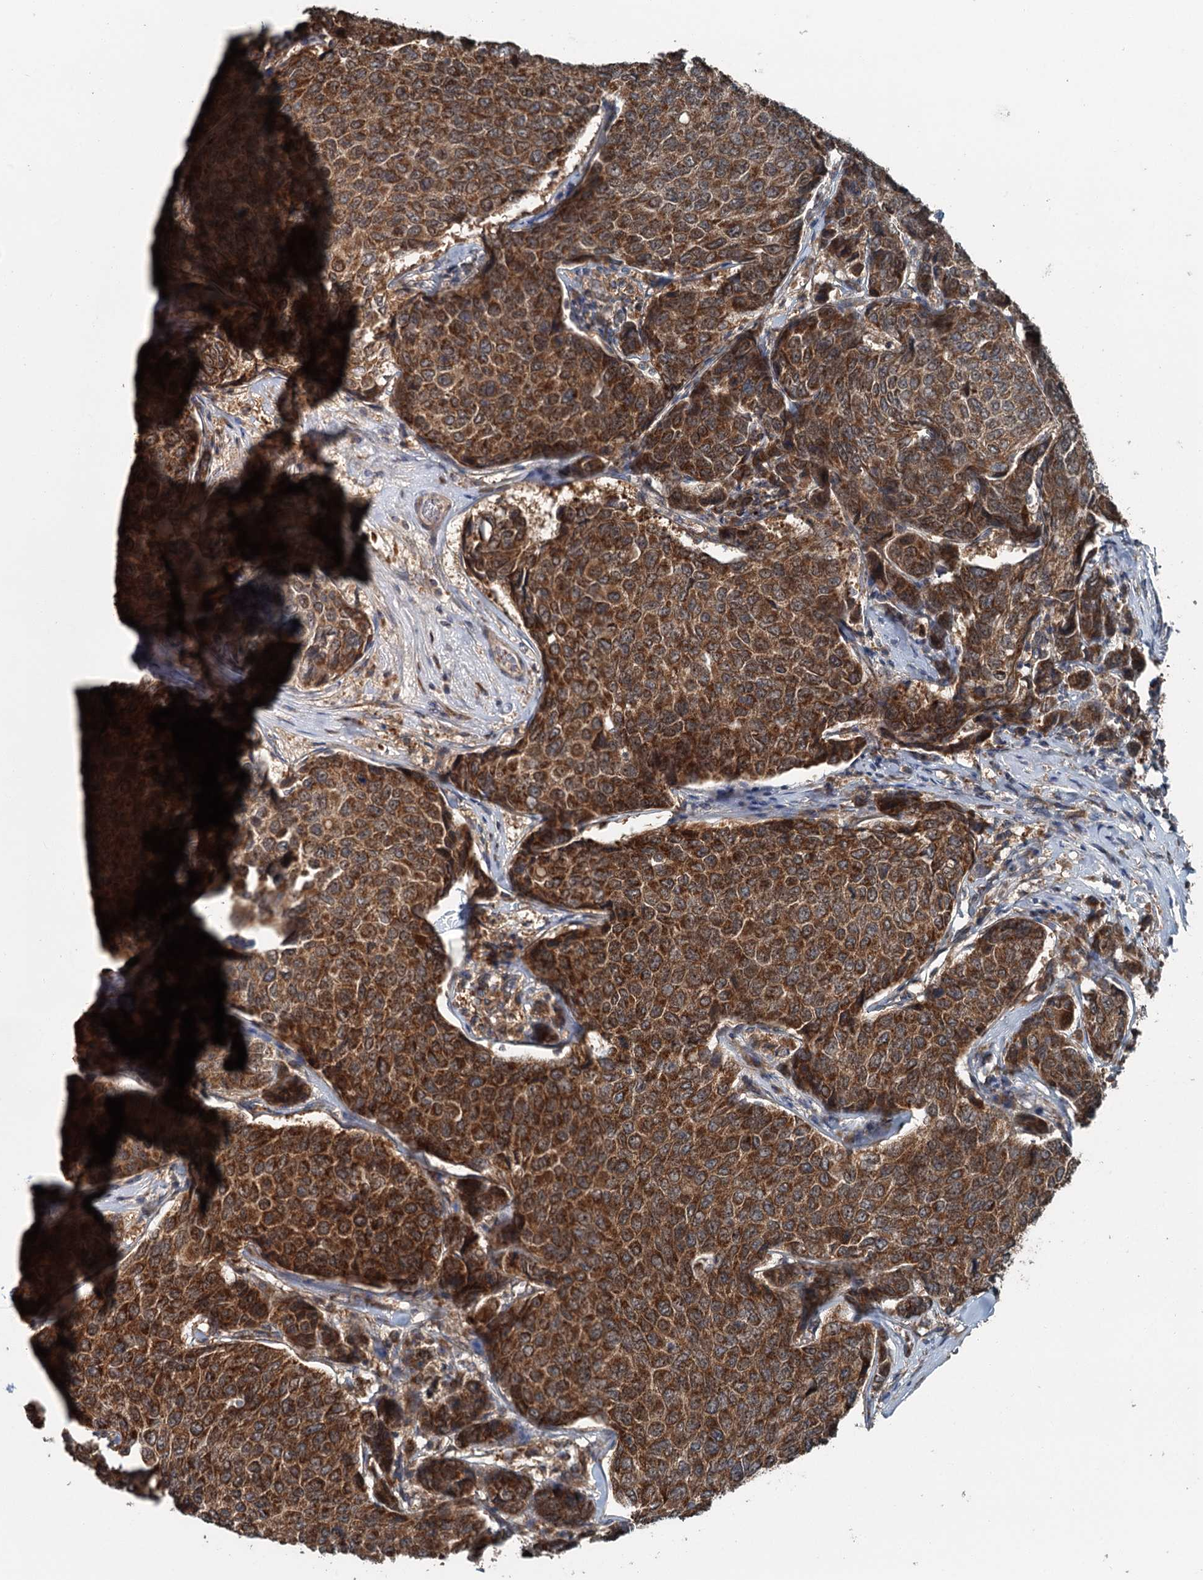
{"staining": {"intensity": "moderate", "quantity": ">75%", "location": "cytoplasmic/membranous"}, "tissue": "breast cancer", "cell_type": "Tumor cells", "image_type": "cancer", "snomed": [{"axis": "morphology", "description": "Duct carcinoma"}, {"axis": "topography", "description": "Breast"}], "caption": "IHC histopathology image of human breast cancer (infiltrating ductal carcinoma) stained for a protein (brown), which shows medium levels of moderate cytoplasmic/membranous staining in approximately >75% of tumor cells.", "gene": "WAPL", "patient": {"sex": "female", "age": 55}}